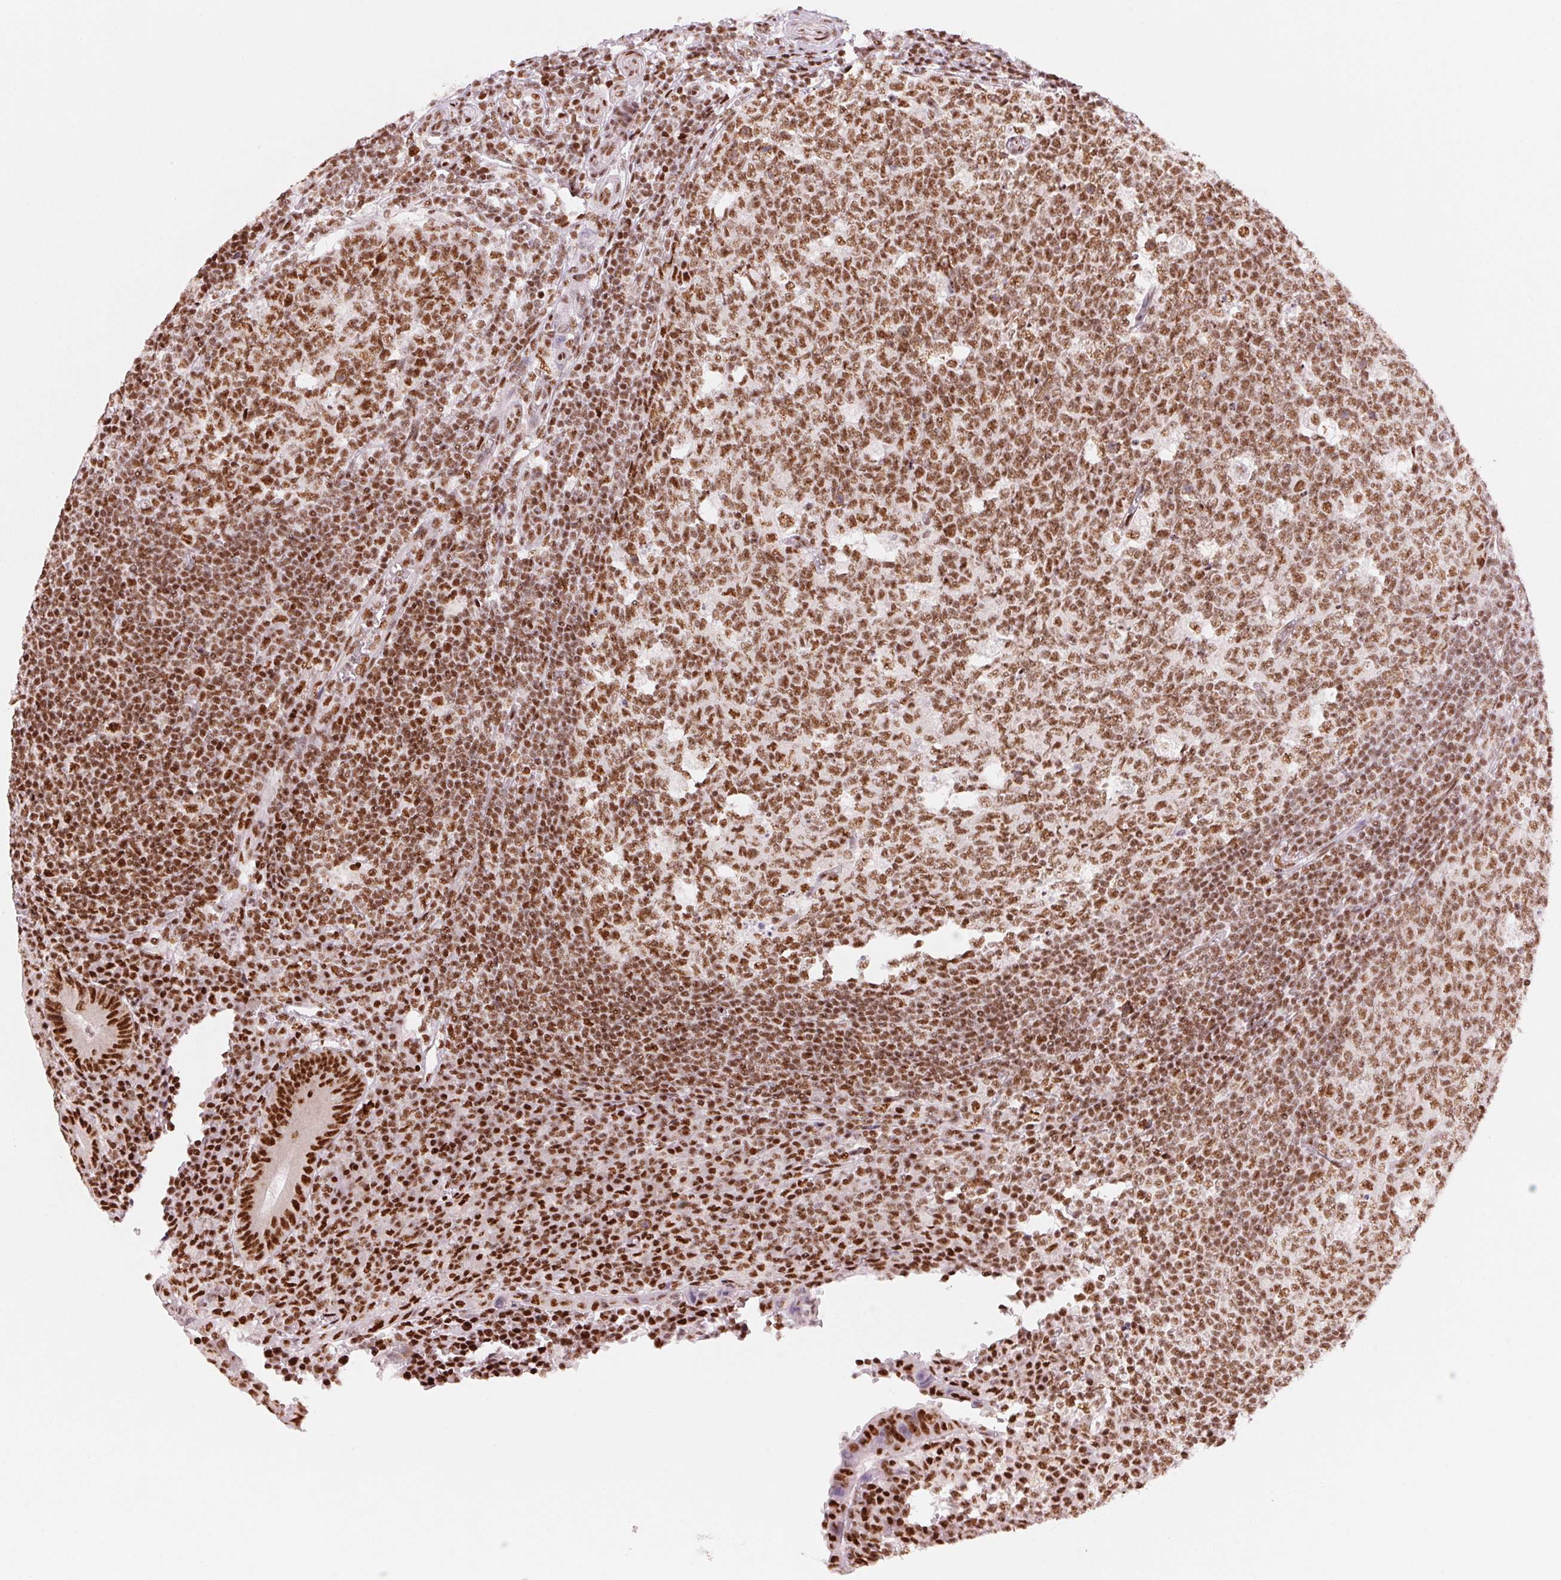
{"staining": {"intensity": "strong", "quantity": ">75%", "location": "nuclear"}, "tissue": "appendix", "cell_type": "Glandular cells", "image_type": "normal", "snomed": [{"axis": "morphology", "description": "Normal tissue, NOS"}, {"axis": "topography", "description": "Appendix"}], "caption": "Immunohistochemical staining of normal appendix shows >75% levels of strong nuclear protein expression in about >75% of glandular cells.", "gene": "NXF1", "patient": {"sex": "male", "age": 18}}